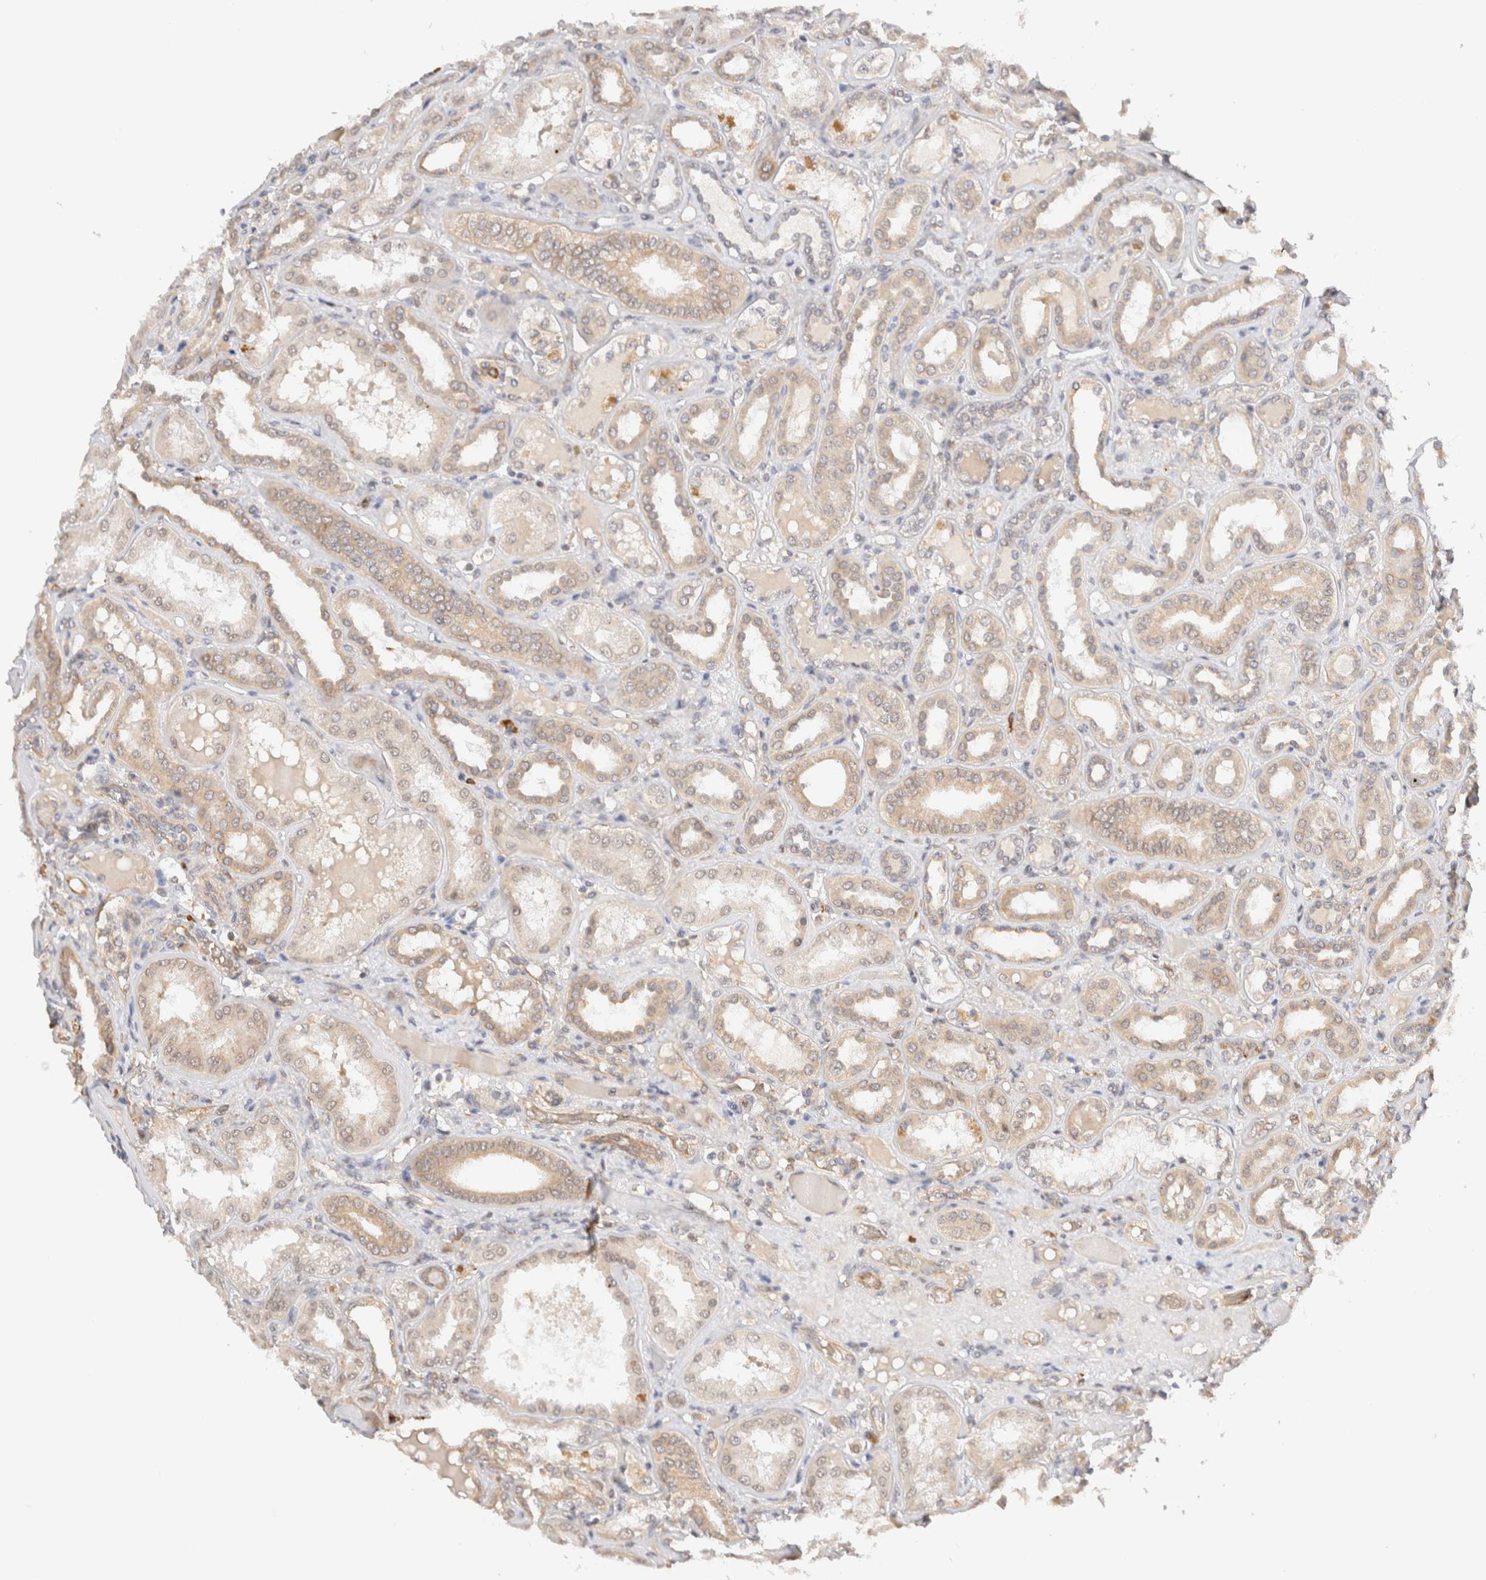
{"staining": {"intensity": "weak", "quantity": "25%-75%", "location": "cytoplasmic/membranous"}, "tissue": "kidney", "cell_type": "Cells in glomeruli", "image_type": "normal", "snomed": [{"axis": "morphology", "description": "Normal tissue, NOS"}, {"axis": "topography", "description": "Kidney"}], "caption": "Immunohistochemistry (IHC) of benign kidney exhibits low levels of weak cytoplasmic/membranous expression in about 25%-75% of cells in glomeruli.", "gene": "SYVN1", "patient": {"sex": "female", "age": 56}}